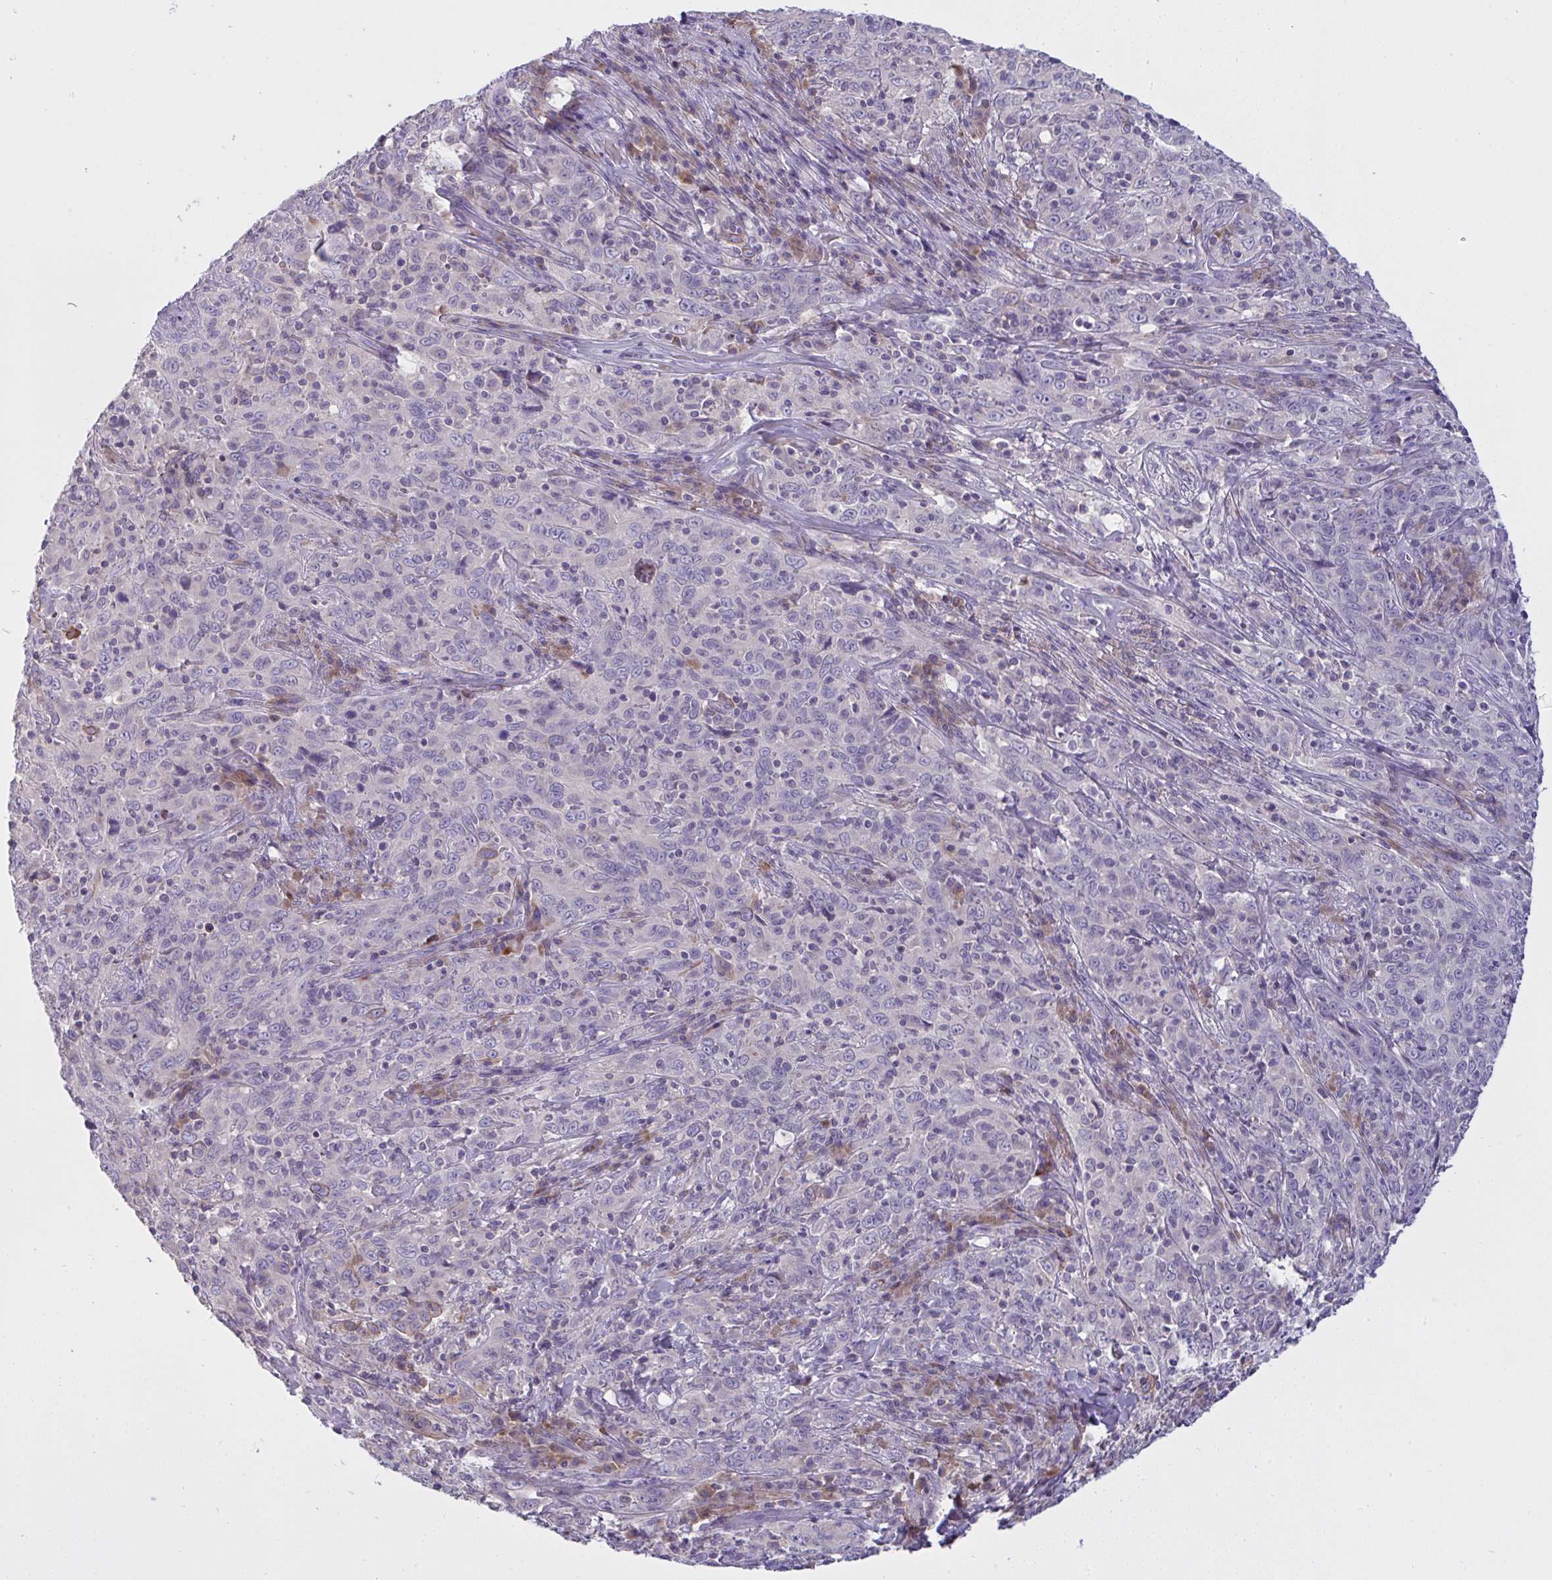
{"staining": {"intensity": "negative", "quantity": "none", "location": "none"}, "tissue": "cervical cancer", "cell_type": "Tumor cells", "image_type": "cancer", "snomed": [{"axis": "morphology", "description": "Squamous cell carcinoma, NOS"}, {"axis": "topography", "description": "Cervix"}], "caption": "Immunohistochemical staining of human cervical squamous cell carcinoma reveals no significant staining in tumor cells.", "gene": "TMEM41A", "patient": {"sex": "female", "age": 46}}